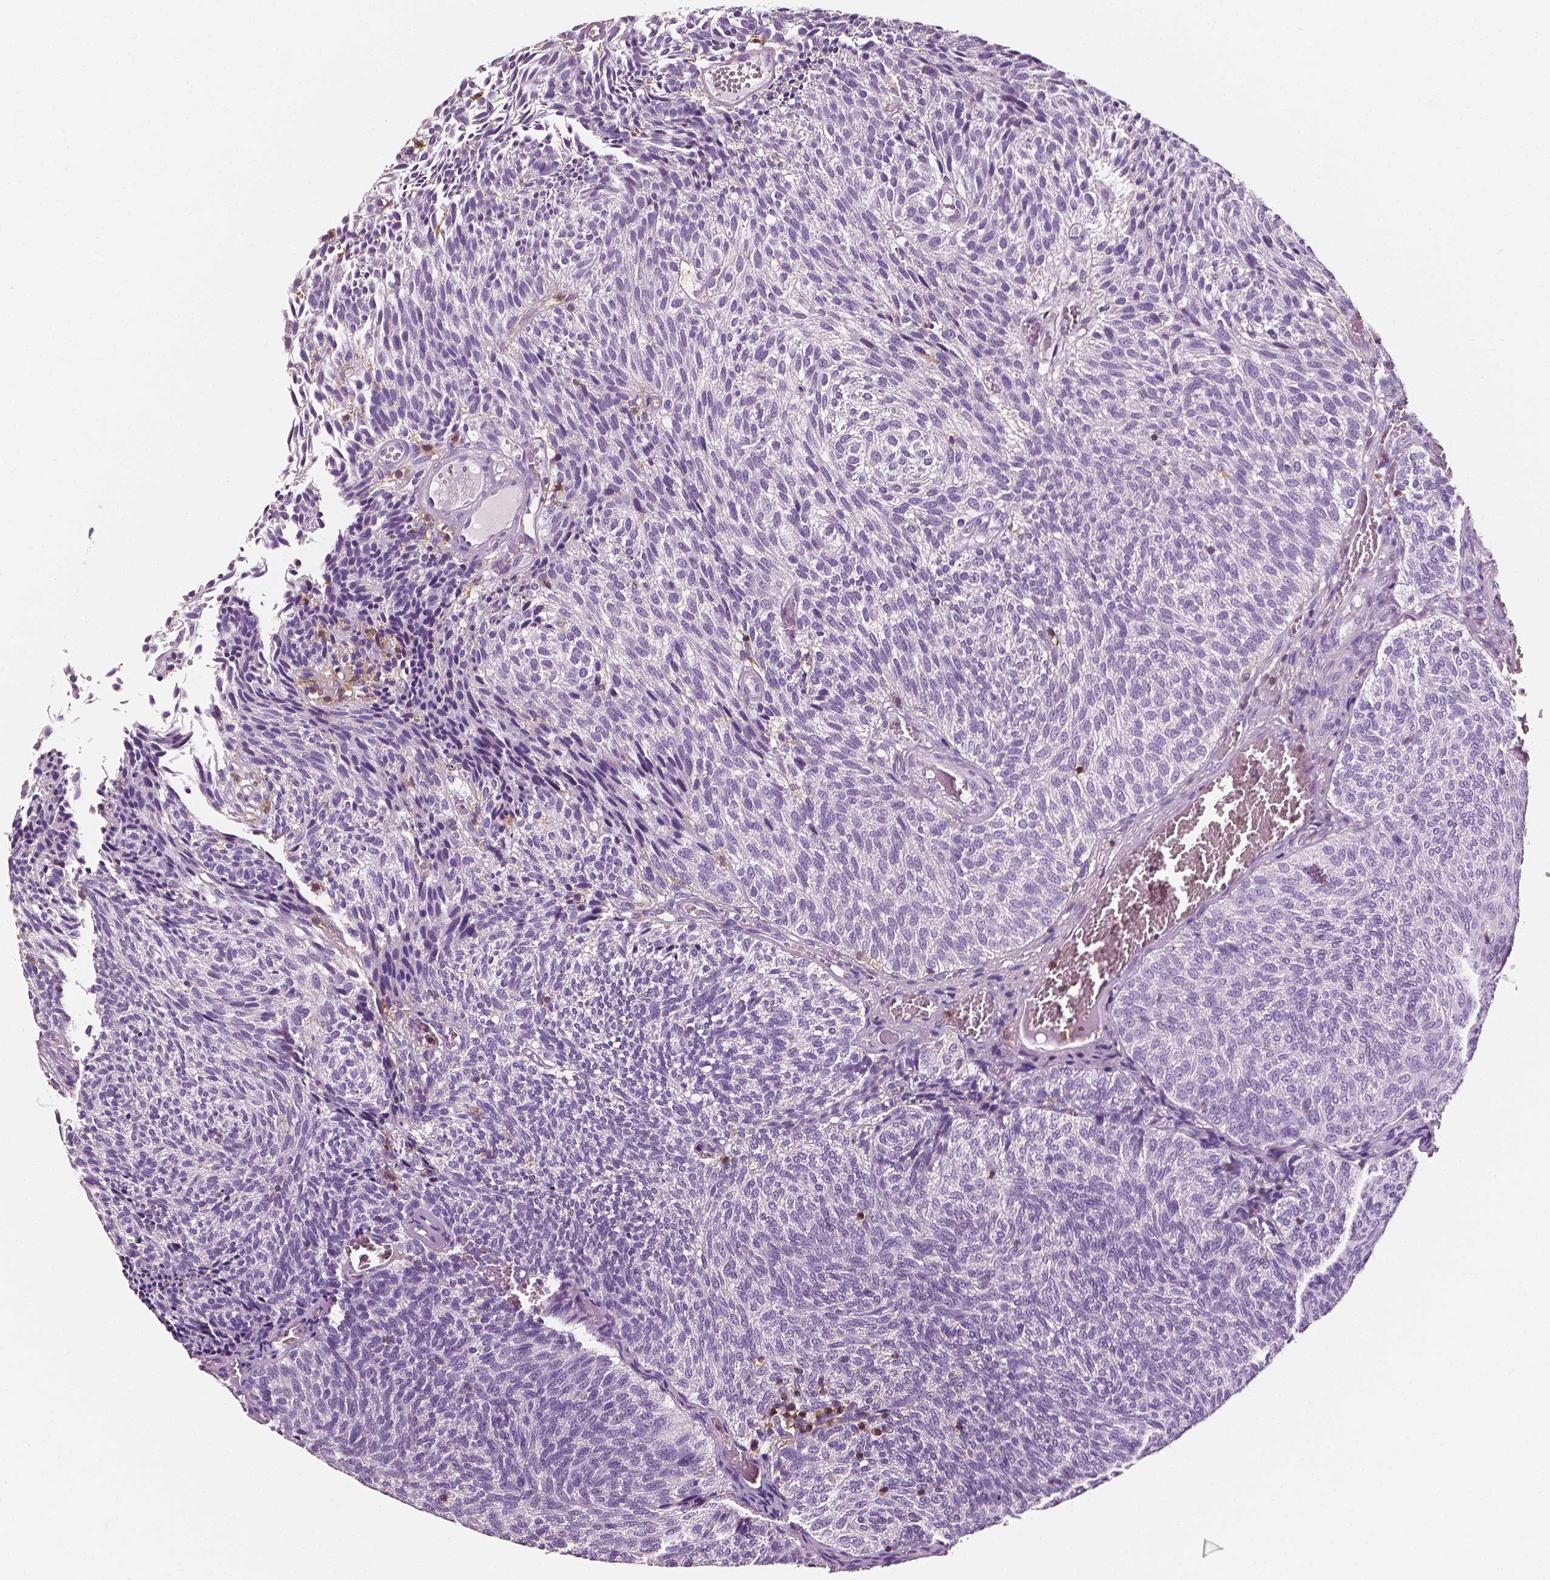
{"staining": {"intensity": "negative", "quantity": "none", "location": "none"}, "tissue": "urothelial cancer", "cell_type": "Tumor cells", "image_type": "cancer", "snomed": [{"axis": "morphology", "description": "Urothelial carcinoma, Low grade"}, {"axis": "topography", "description": "Urinary bladder"}], "caption": "This is an immunohistochemistry image of human urothelial cancer. There is no staining in tumor cells.", "gene": "PTPRC", "patient": {"sex": "male", "age": 77}}